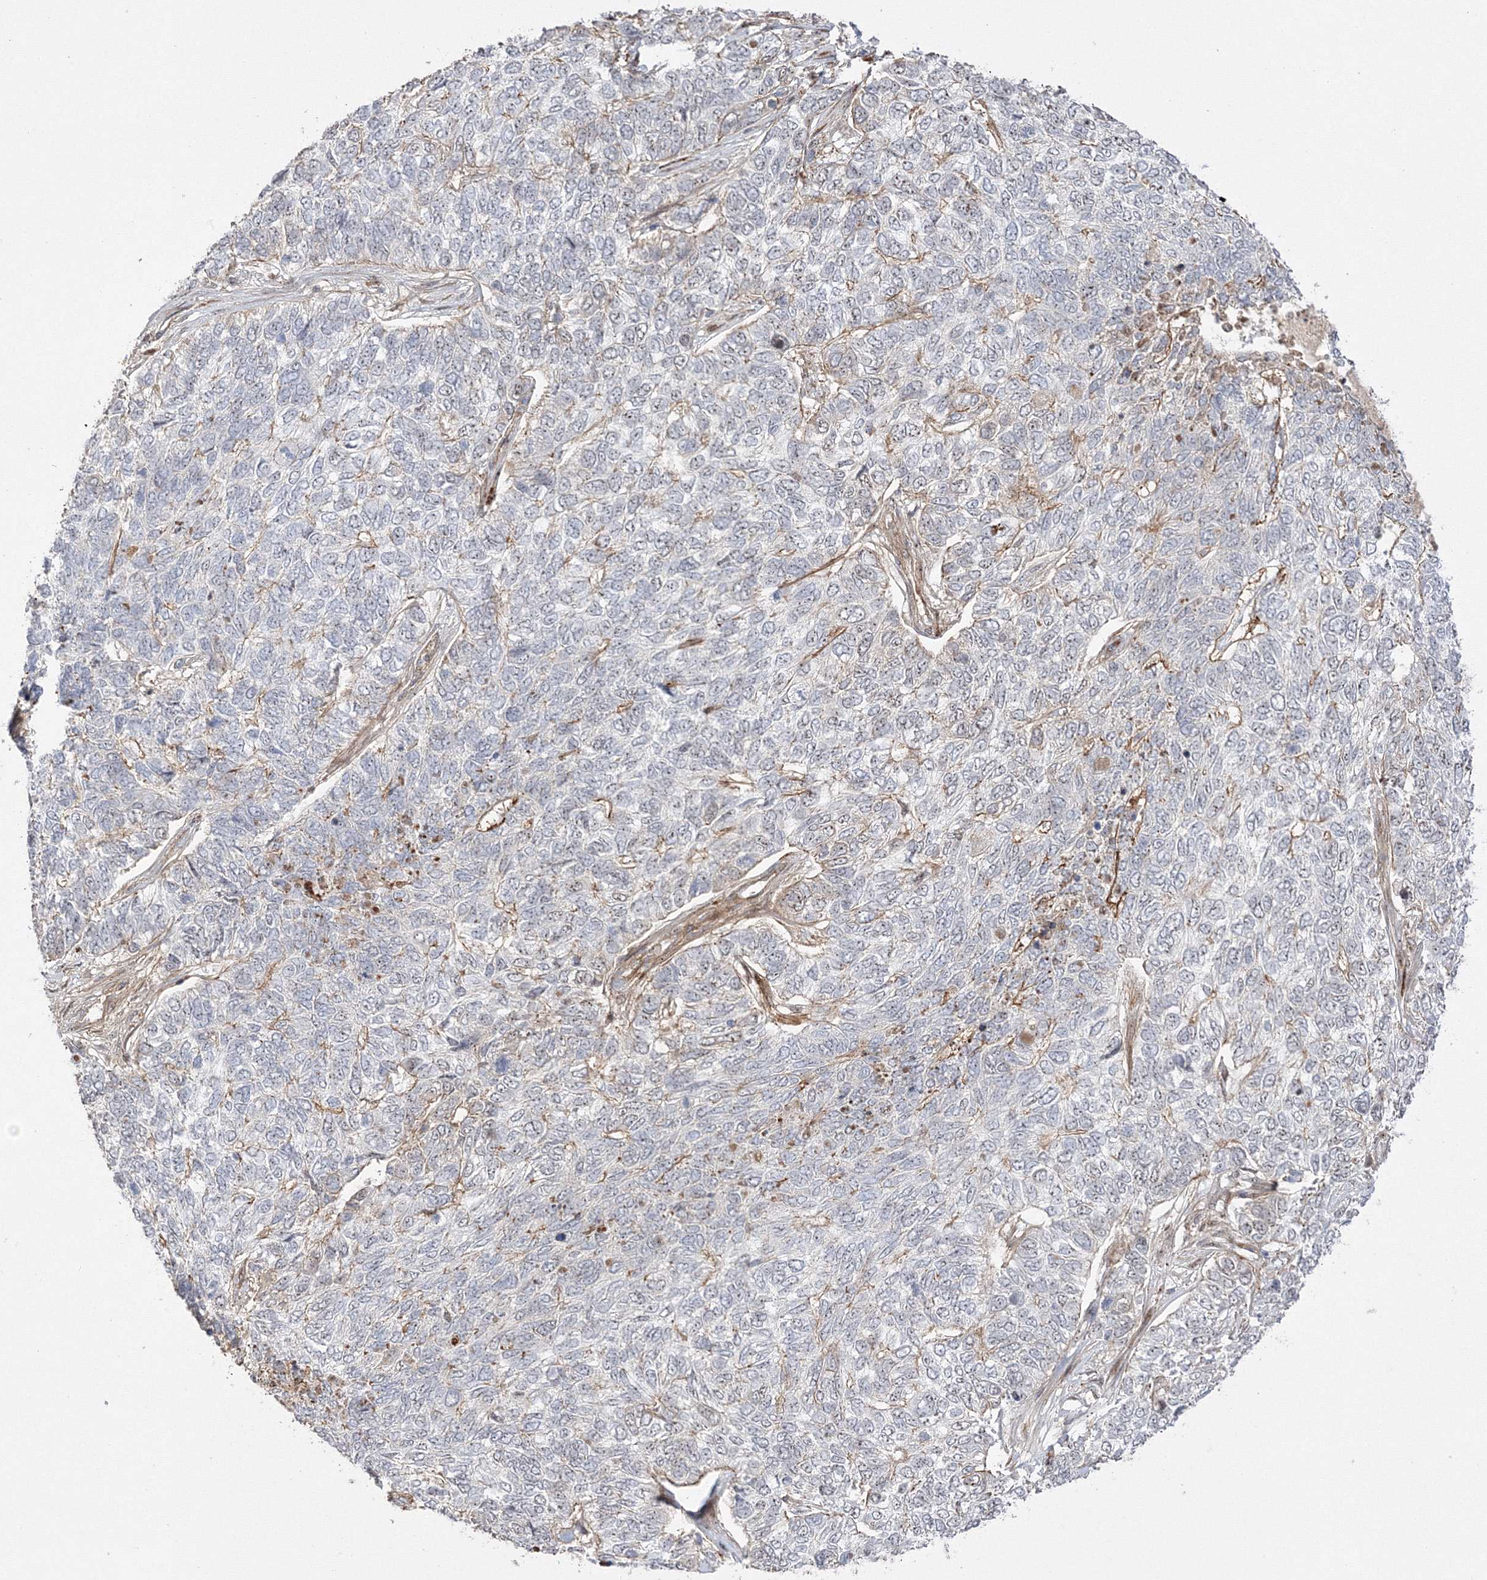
{"staining": {"intensity": "weak", "quantity": "<25%", "location": "nuclear"}, "tissue": "skin cancer", "cell_type": "Tumor cells", "image_type": "cancer", "snomed": [{"axis": "morphology", "description": "Basal cell carcinoma"}, {"axis": "topography", "description": "Skin"}], "caption": "The micrograph displays no staining of tumor cells in skin basal cell carcinoma.", "gene": "NPM3", "patient": {"sex": "female", "age": 65}}